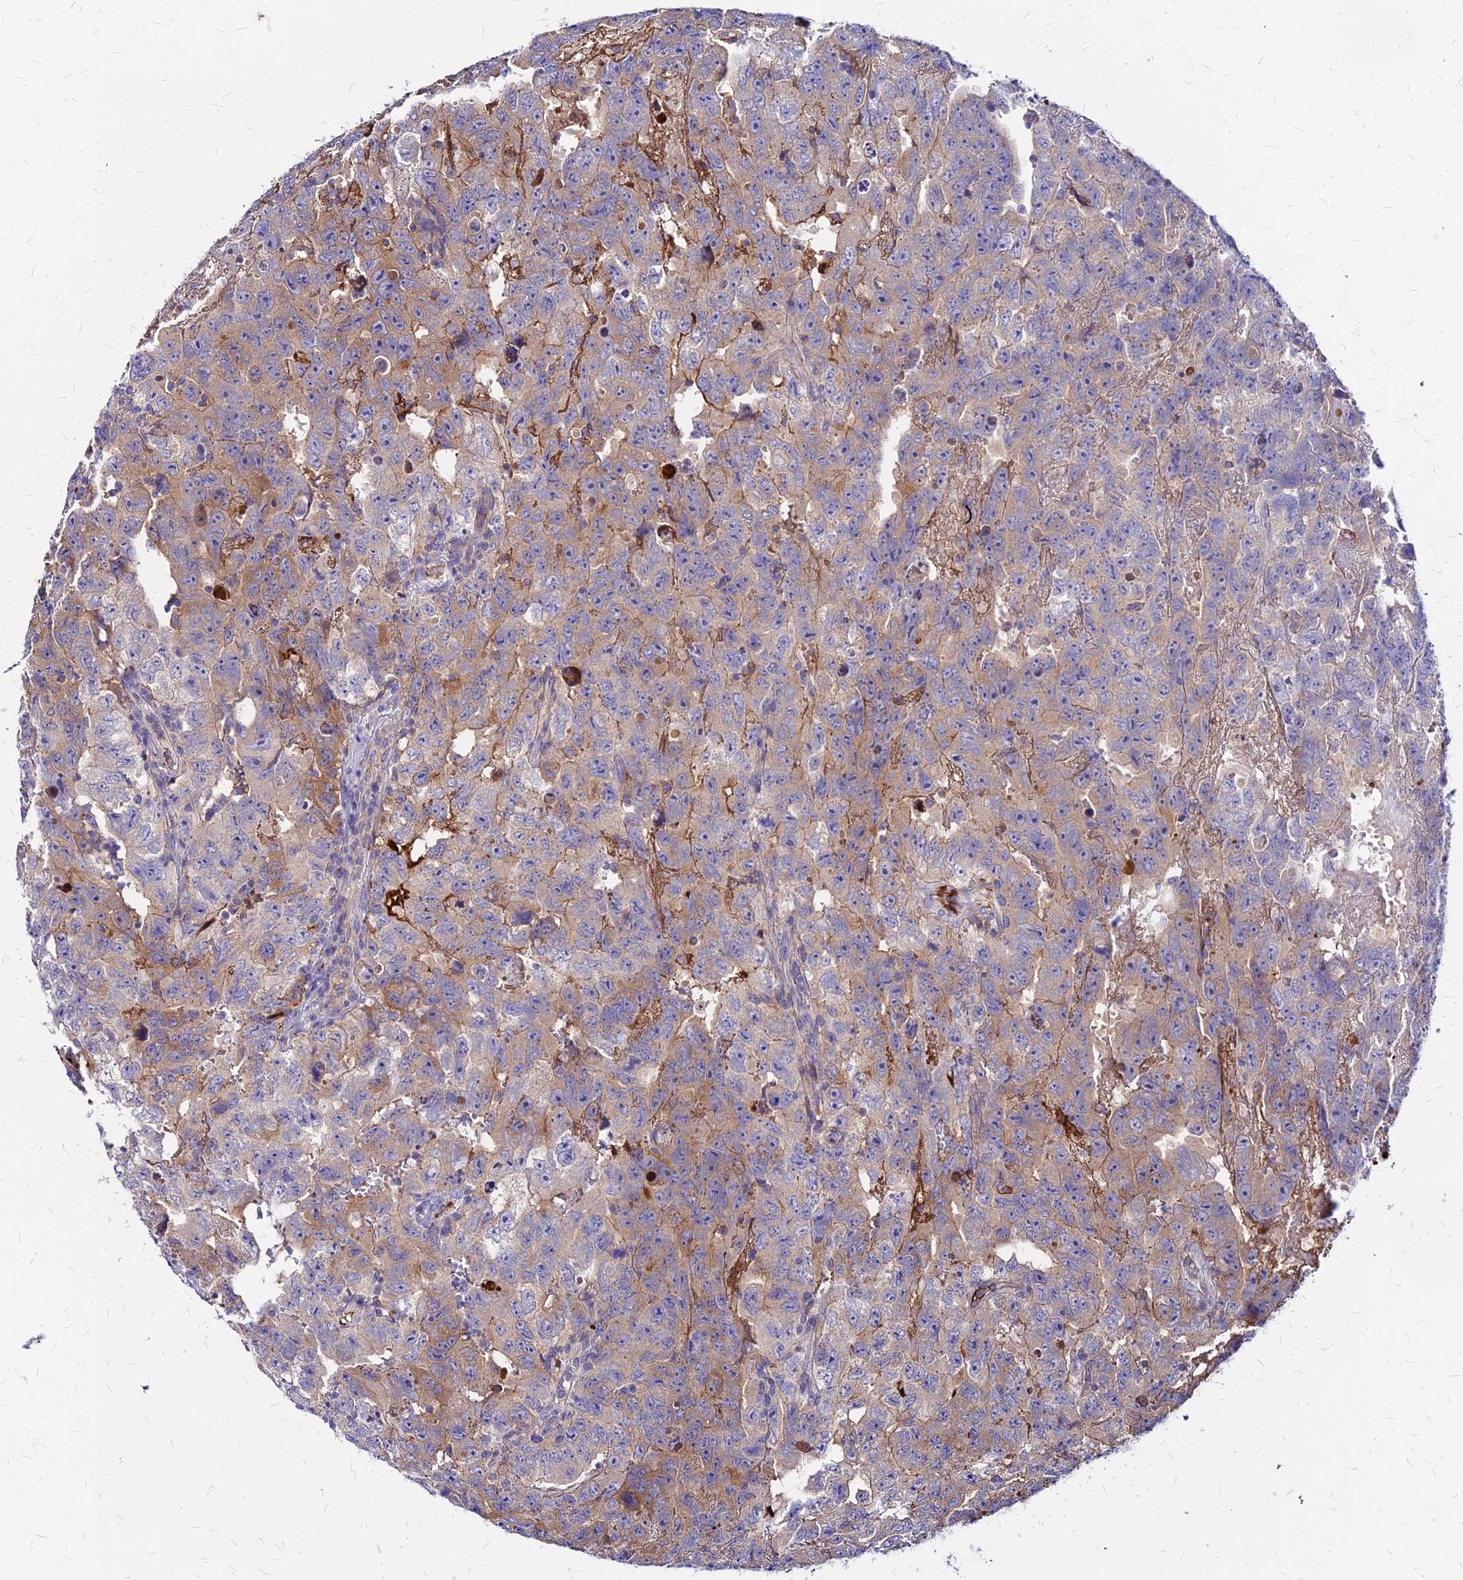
{"staining": {"intensity": "moderate", "quantity": "<25%", "location": "cytoplasmic/membranous"}, "tissue": "testis cancer", "cell_type": "Tumor cells", "image_type": "cancer", "snomed": [{"axis": "morphology", "description": "Carcinoma, Embryonal, NOS"}, {"axis": "topography", "description": "Testis"}], "caption": "The photomicrograph reveals staining of embryonal carcinoma (testis), revealing moderate cytoplasmic/membranous protein positivity (brown color) within tumor cells.", "gene": "ACSM6", "patient": {"sex": "male", "age": 45}}